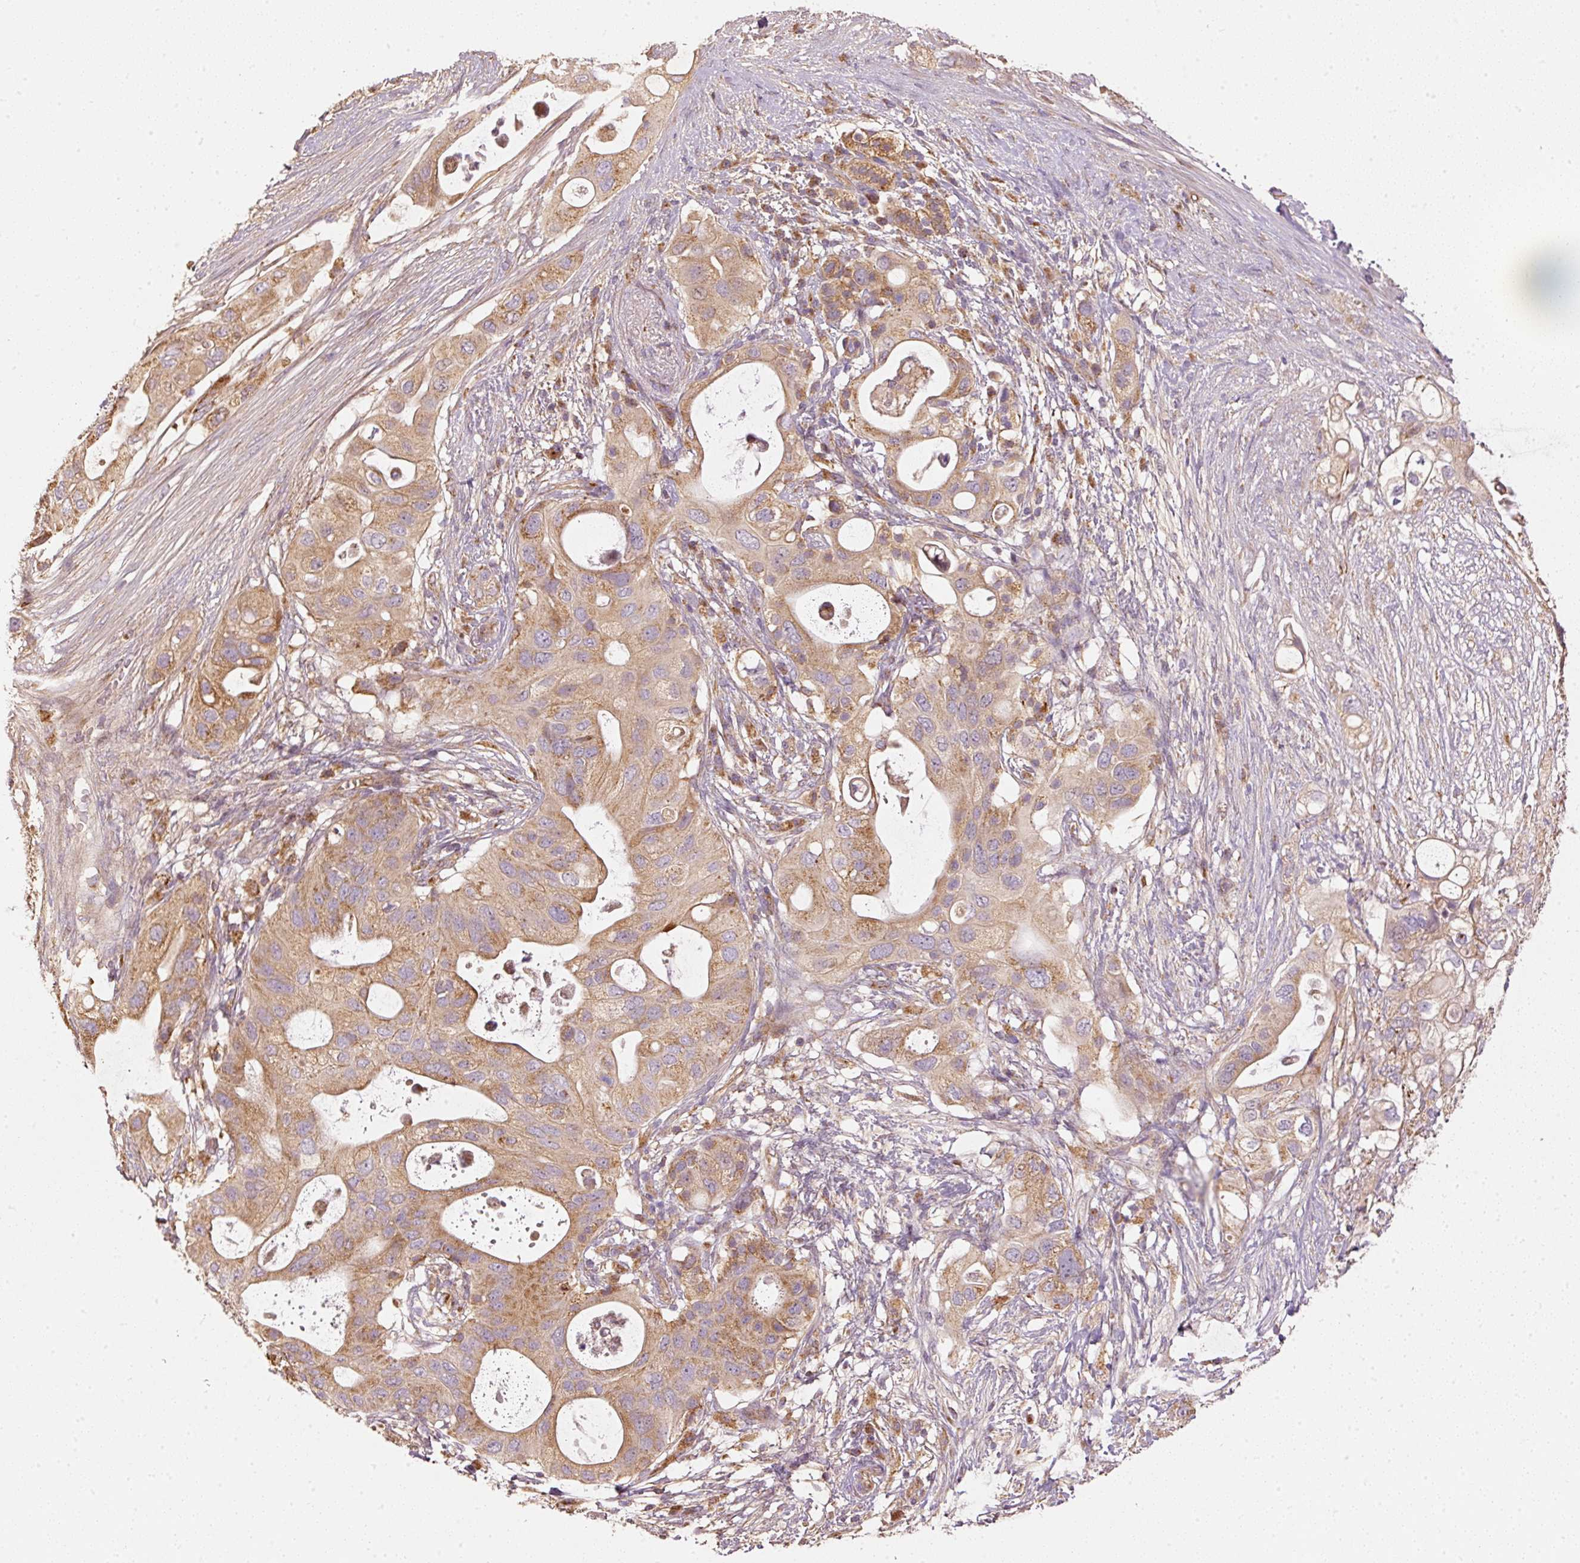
{"staining": {"intensity": "moderate", "quantity": ">75%", "location": "cytoplasmic/membranous"}, "tissue": "pancreatic cancer", "cell_type": "Tumor cells", "image_type": "cancer", "snomed": [{"axis": "morphology", "description": "Adenocarcinoma, NOS"}, {"axis": "topography", "description": "Pancreas"}], "caption": "IHC (DAB (3,3'-diaminobenzidine)) staining of pancreatic adenocarcinoma displays moderate cytoplasmic/membranous protein expression in approximately >75% of tumor cells.", "gene": "MTHFD1L", "patient": {"sex": "female", "age": 72}}